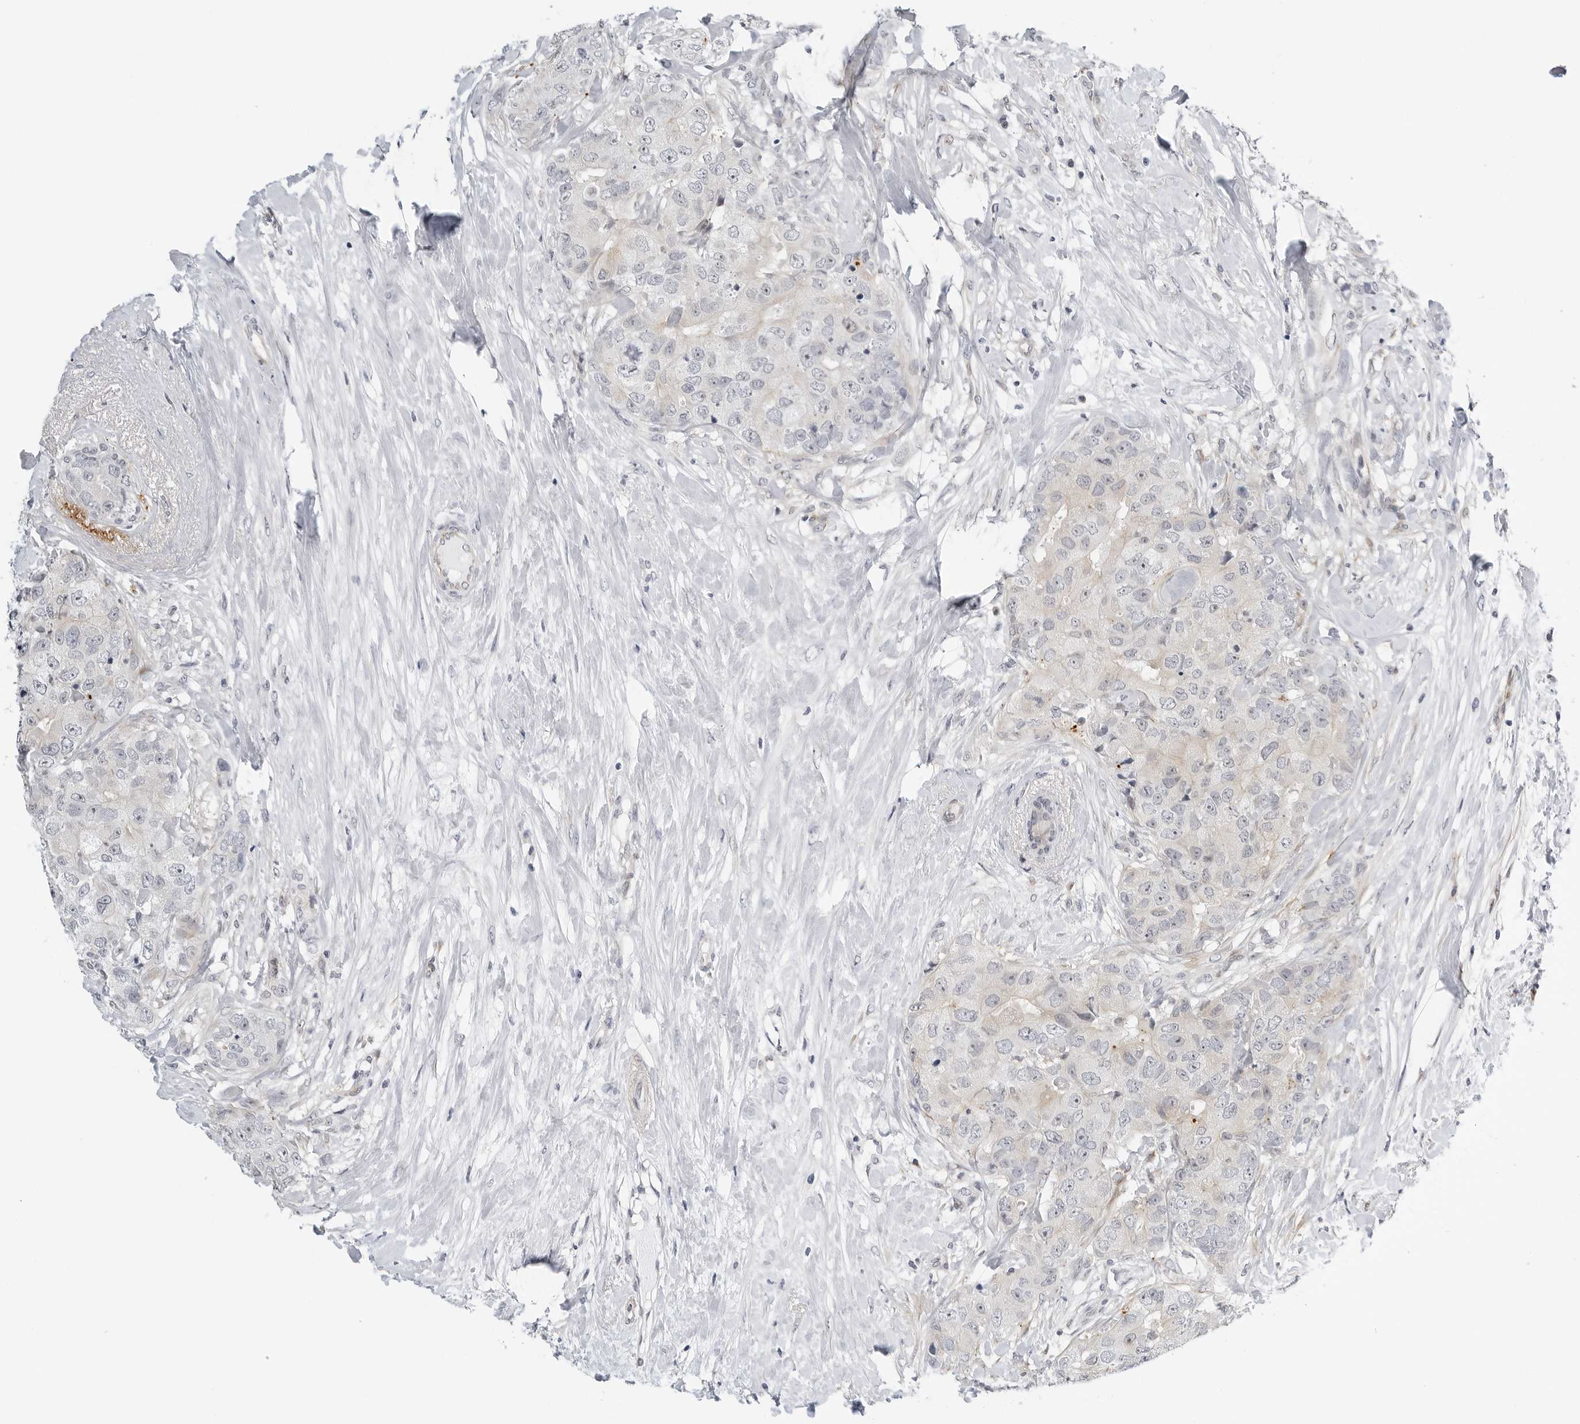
{"staining": {"intensity": "negative", "quantity": "none", "location": "none"}, "tissue": "breast cancer", "cell_type": "Tumor cells", "image_type": "cancer", "snomed": [{"axis": "morphology", "description": "Duct carcinoma"}, {"axis": "topography", "description": "Breast"}], "caption": "Immunohistochemistry of human infiltrating ductal carcinoma (breast) displays no expression in tumor cells. (DAB (3,3'-diaminobenzidine) immunohistochemistry, high magnification).", "gene": "MAP2K5", "patient": {"sex": "female", "age": 62}}